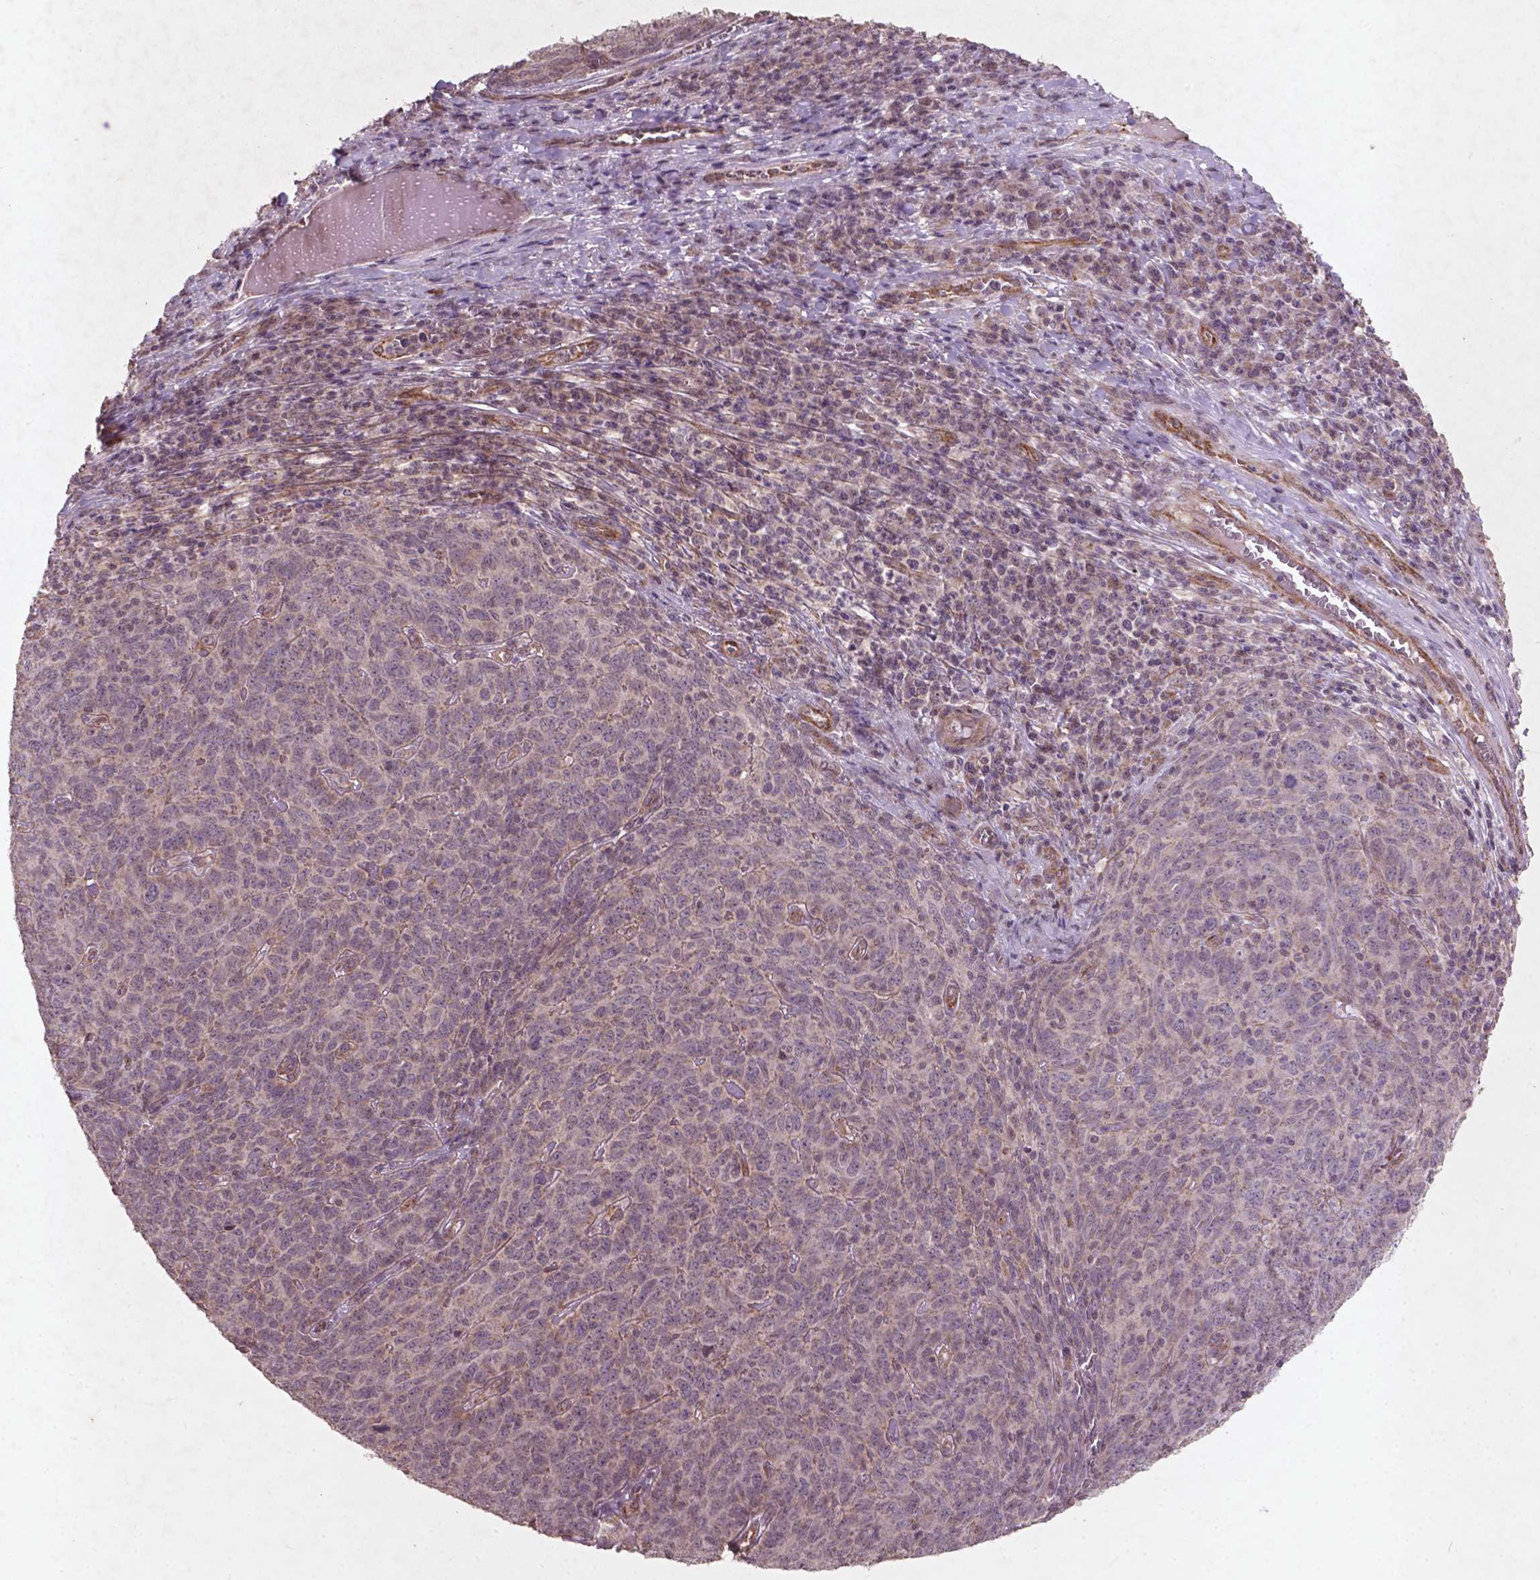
{"staining": {"intensity": "negative", "quantity": "none", "location": "none"}, "tissue": "skin cancer", "cell_type": "Tumor cells", "image_type": "cancer", "snomed": [{"axis": "morphology", "description": "Squamous cell carcinoma, NOS"}, {"axis": "topography", "description": "Skin"}, {"axis": "topography", "description": "Anal"}], "caption": "High power microscopy micrograph of an IHC photomicrograph of squamous cell carcinoma (skin), revealing no significant positivity in tumor cells.", "gene": "SMAD2", "patient": {"sex": "female", "age": 51}}